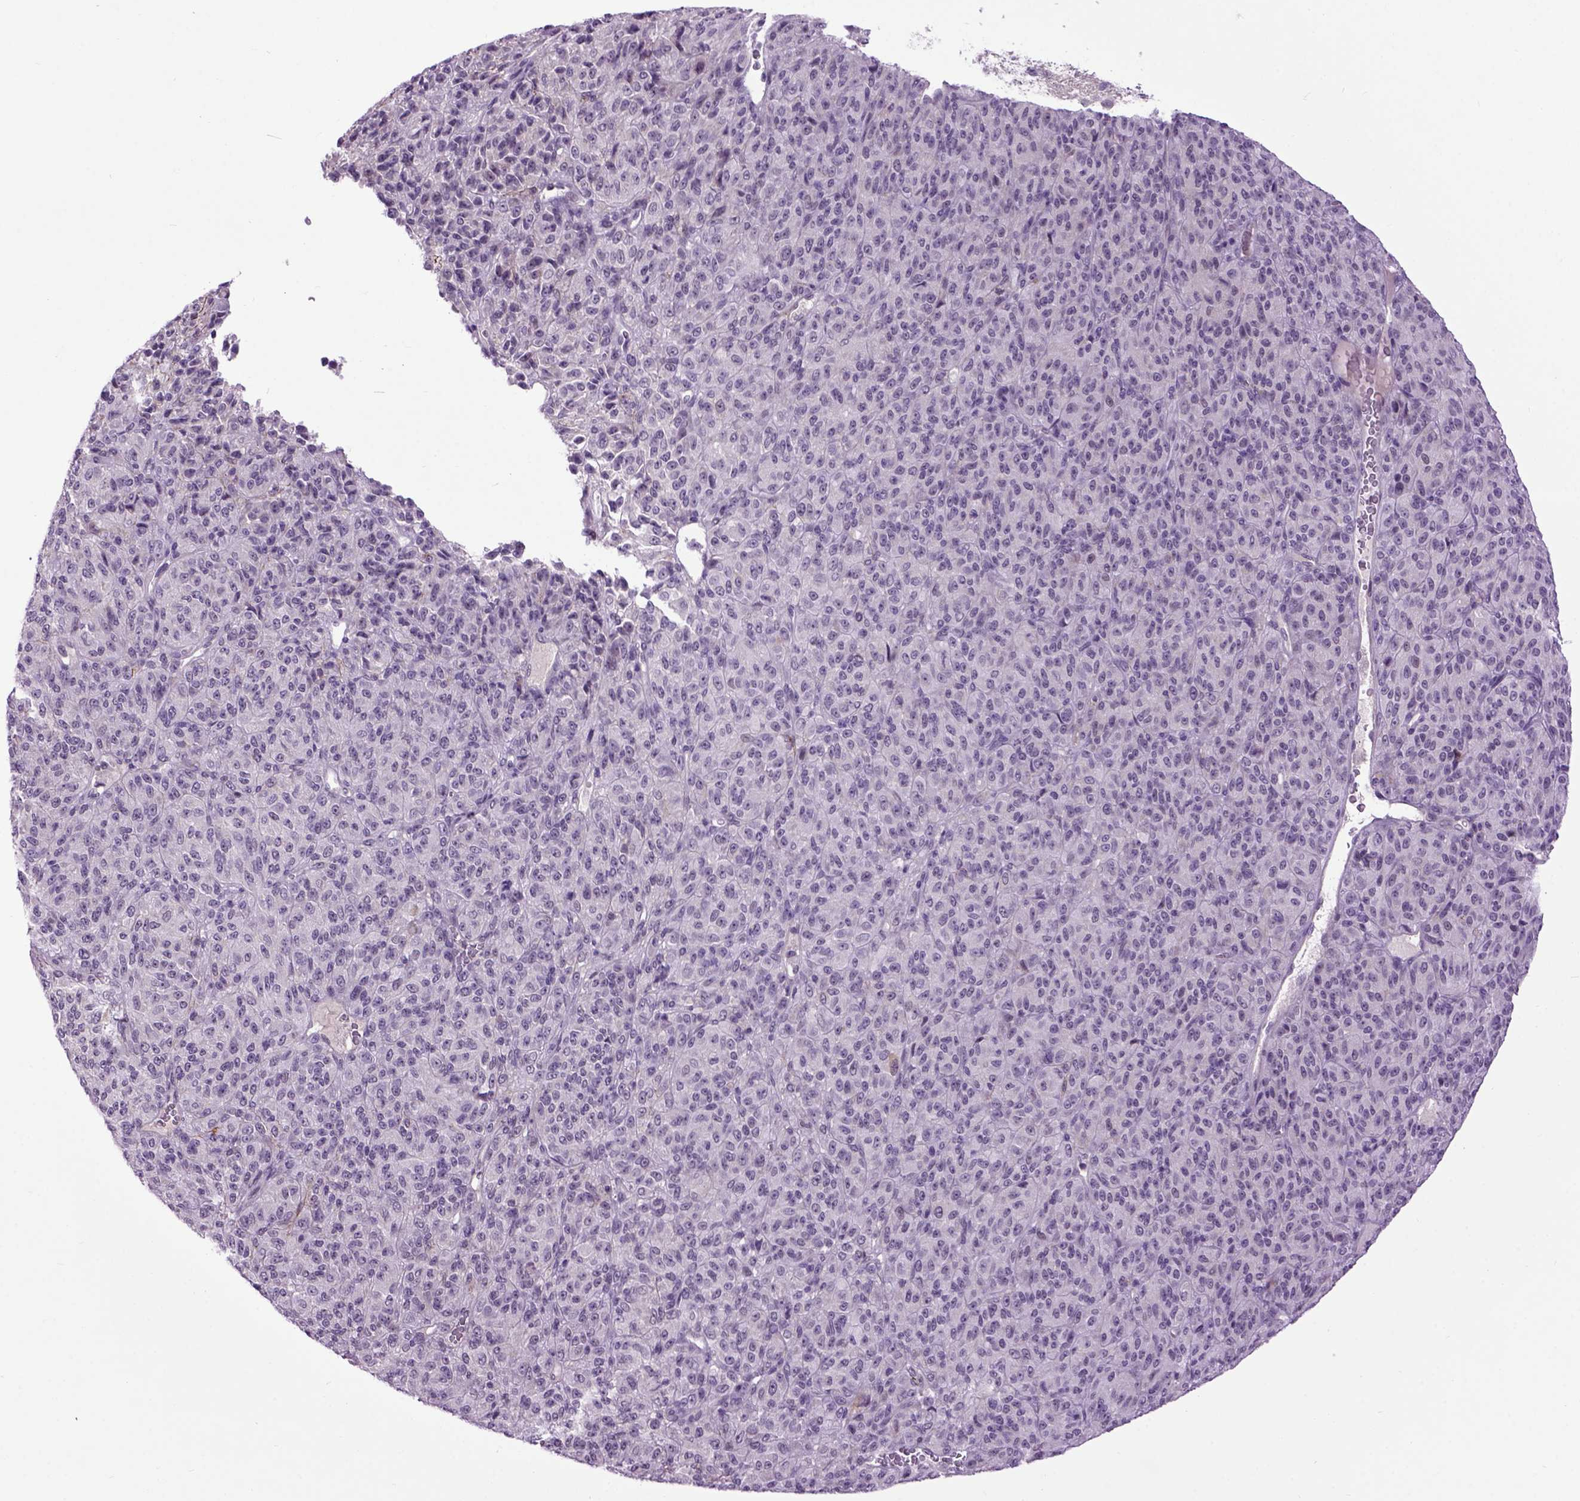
{"staining": {"intensity": "negative", "quantity": "none", "location": "none"}, "tissue": "melanoma", "cell_type": "Tumor cells", "image_type": "cancer", "snomed": [{"axis": "morphology", "description": "Malignant melanoma, Metastatic site"}, {"axis": "topography", "description": "Brain"}], "caption": "Protein analysis of malignant melanoma (metastatic site) reveals no significant expression in tumor cells.", "gene": "EMILIN3", "patient": {"sex": "female", "age": 56}}